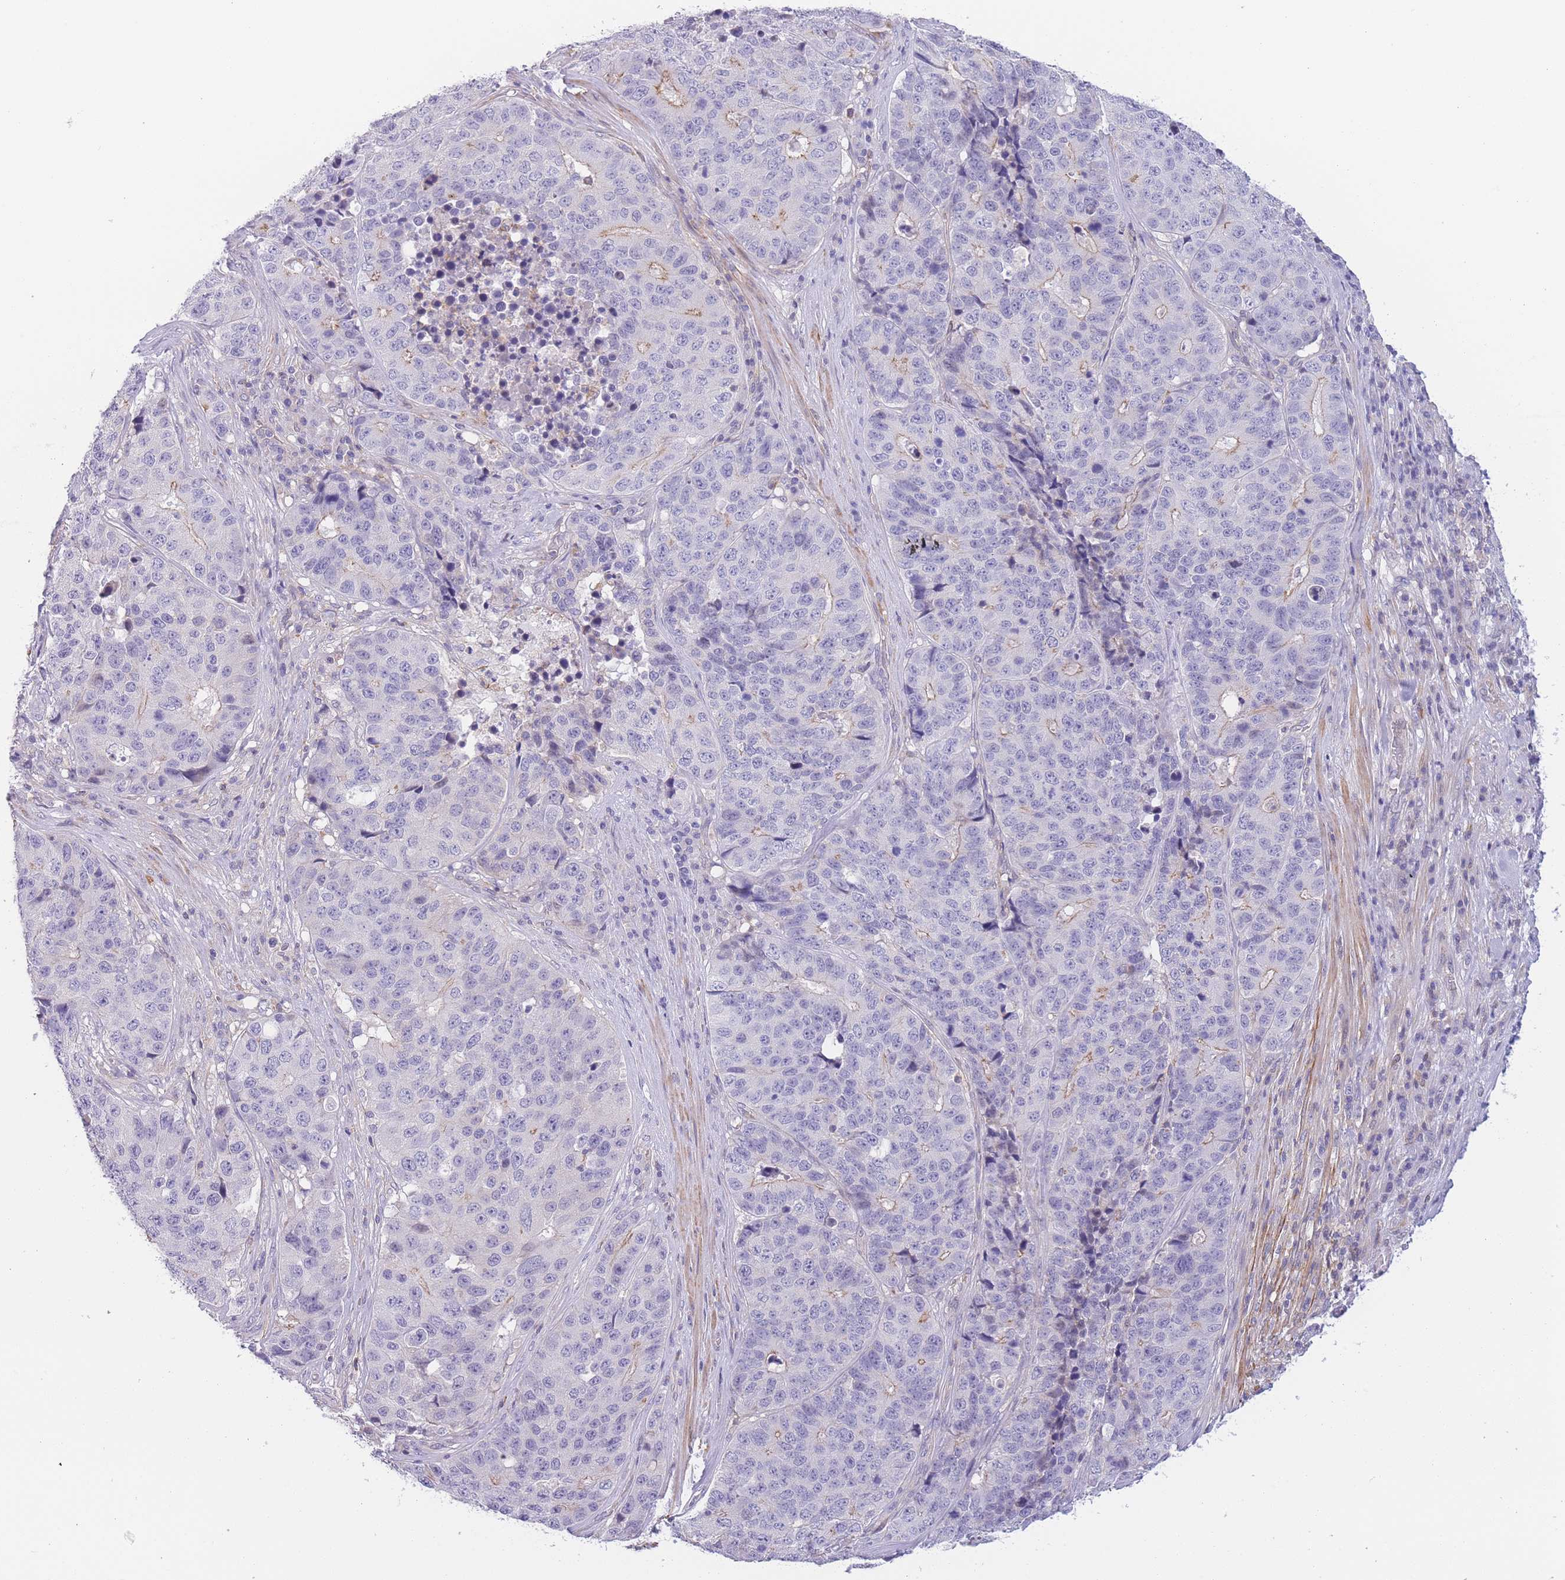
{"staining": {"intensity": "negative", "quantity": "none", "location": "none"}, "tissue": "stomach cancer", "cell_type": "Tumor cells", "image_type": "cancer", "snomed": [{"axis": "morphology", "description": "Adenocarcinoma, NOS"}, {"axis": "topography", "description": "Stomach"}], "caption": "DAB (3,3'-diaminobenzidine) immunohistochemical staining of stomach adenocarcinoma reveals no significant staining in tumor cells.", "gene": "C9orf152", "patient": {"sex": "male", "age": 71}}